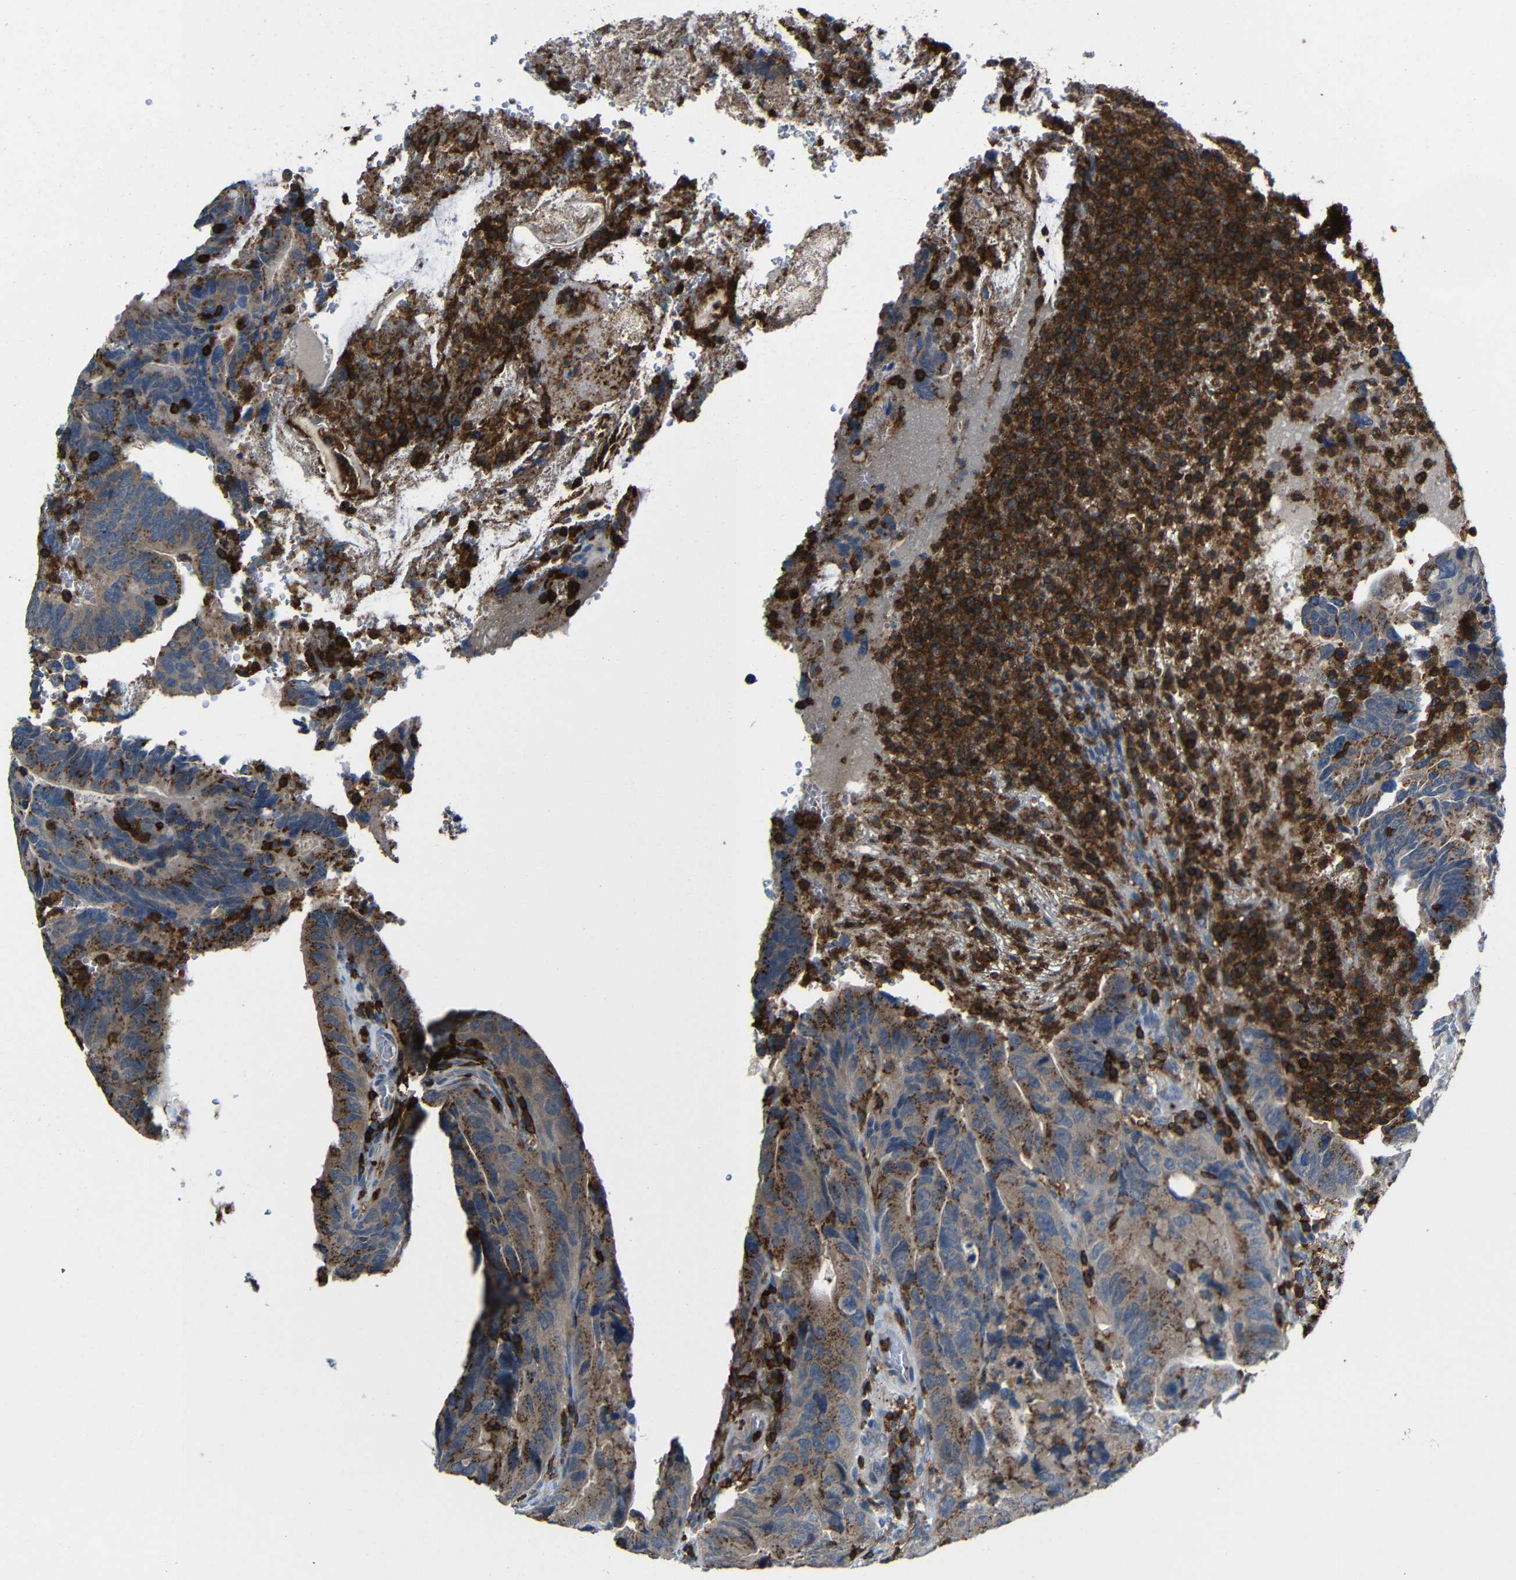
{"staining": {"intensity": "moderate", "quantity": ">75%", "location": "cytoplasmic/membranous"}, "tissue": "colorectal cancer", "cell_type": "Tumor cells", "image_type": "cancer", "snomed": [{"axis": "morphology", "description": "Normal tissue, NOS"}, {"axis": "morphology", "description": "Adenocarcinoma, NOS"}, {"axis": "topography", "description": "Colon"}], "caption": "Colorectal adenocarcinoma stained with DAB immunohistochemistry (IHC) shows medium levels of moderate cytoplasmic/membranous staining in approximately >75% of tumor cells.", "gene": "P2RY12", "patient": {"sex": "male", "age": 56}}